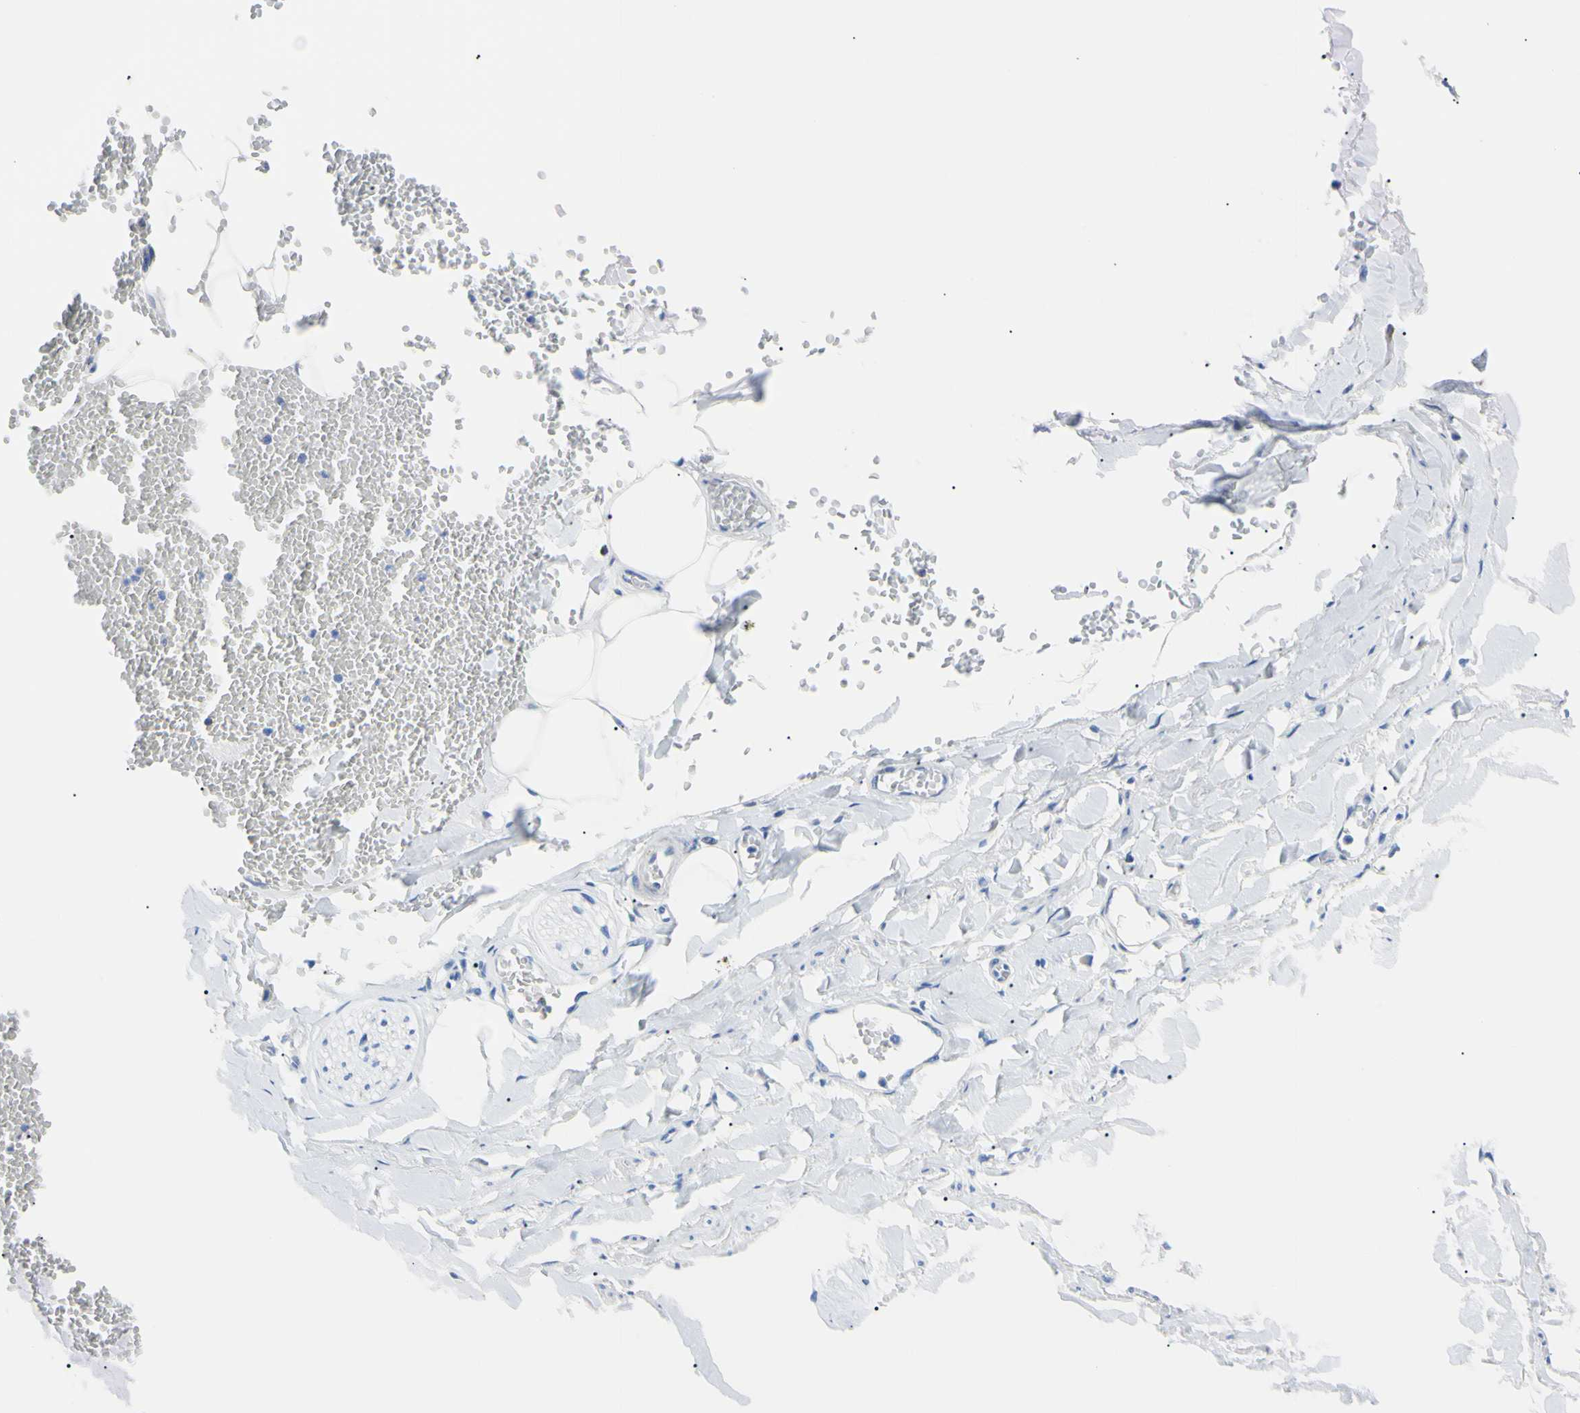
{"staining": {"intensity": "negative", "quantity": "none", "location": "none"}, "tissue": "adipose tissue", "cell_type": "Adipocytes", "image_type": "normal", "snomed": [{"axis": "morphology", "description": "Normal tissue, NOS"}, {"axis": "topography", "description": "Adipose tissue"}, {"axis": "topography", "description": "Peripheral nerve tissue"}], "caption": "Histopathology image shows no protein positivity in adipocytes of unremarkable adipose tissue. (DAB (3,3'-diaminobenzidine) immunohistochemistry (IHC), high magnification).", "gene": "CLPP", "patient": {"sex": "male", "age": 52}}